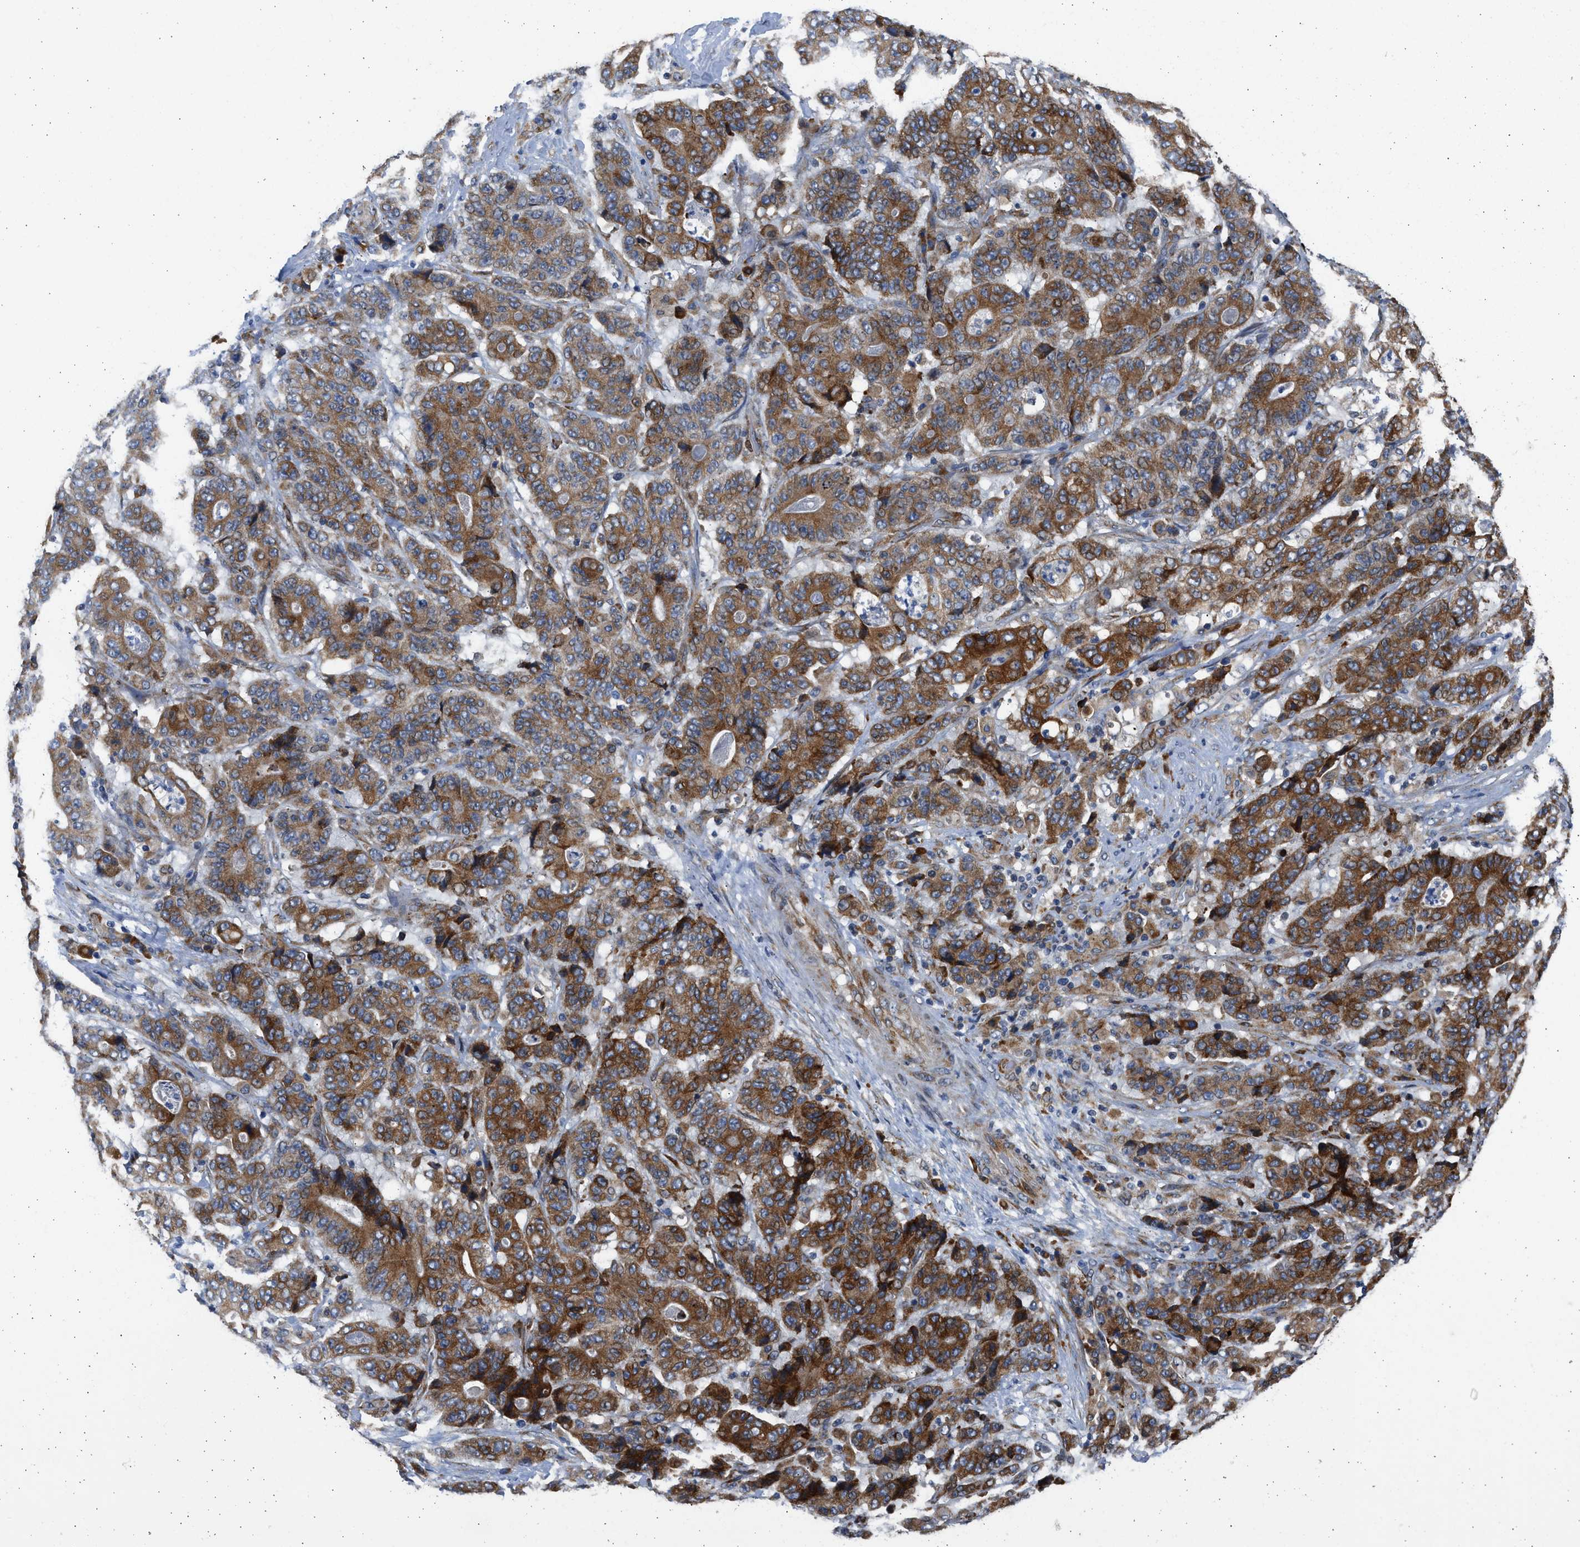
{"staining": {"intensity": "strong", "quantity": ">75%", "location": "cytoplasmic/membranous"}, "tissue": "stomach cancer", "cell_type": "Tumor cells", "image_type": "cancer", "snomed": [{"axis": "morphology", "description": "Adenocarcinoma, NOS"}, {"axis": "topography", "description": "Stomach"}], "caption": "Stomach adenocarcinoma was stained to show a protein in brown. There is high levels of strong cytoplasmic/membranous staining in approximately >75% of tumor cells.", "gene": "PLD2", "patient": {"sex": "female", "age": 73}}